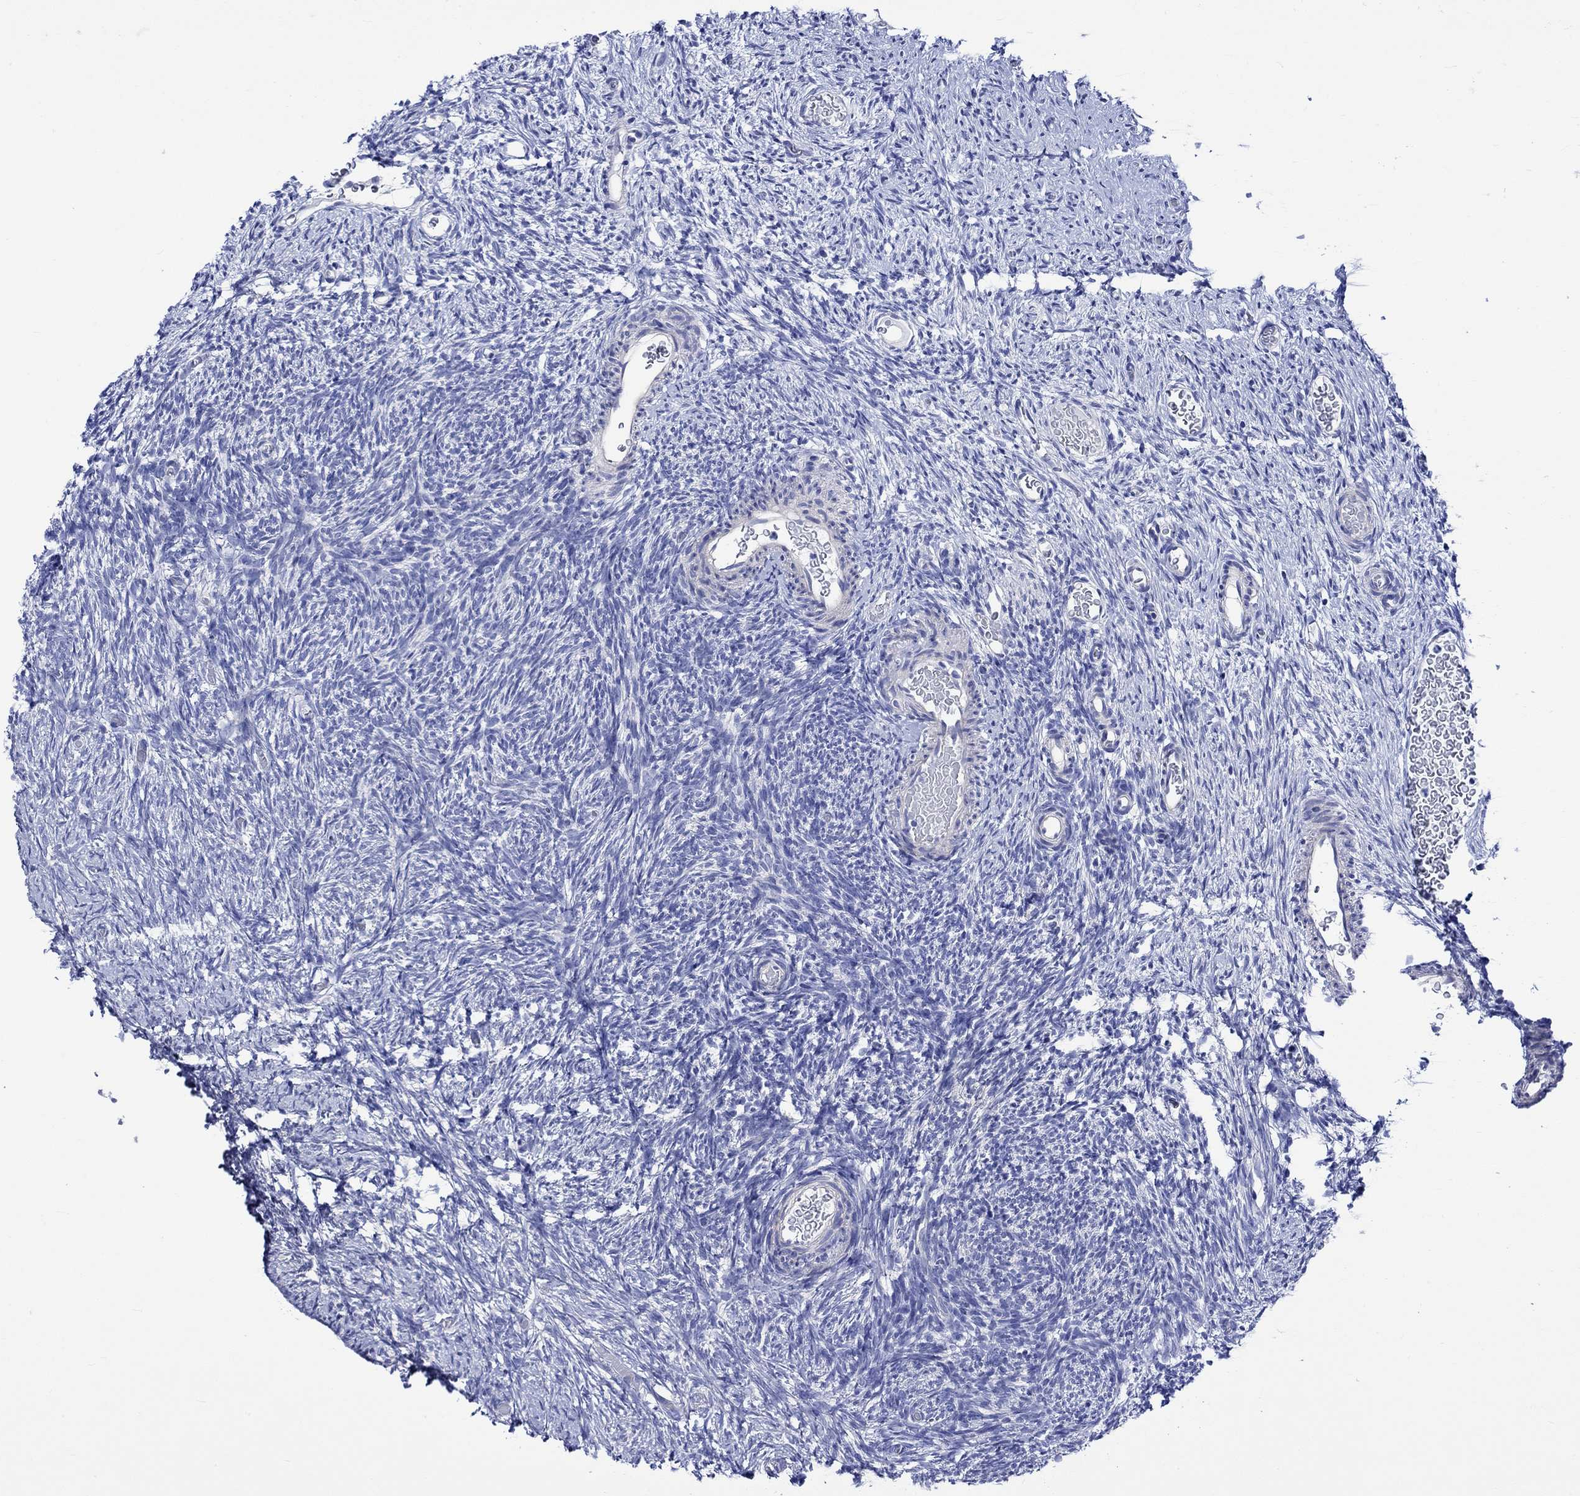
{"staining": {"intensity": "negative", "quantity": "none", "location": "none"}, "tissue": "ovary", "cell_type": "Ovarian stroma cells", "image_type": "normal", "snomed": [{"axis": "morphology", "description": "Normal tissue, NOS"}, {"axis": "topography", "description": "Ovary"}], "caption": "This is an immunohistochemistry histopathology image of unremarkable human ovary. There is no expression in ovarian stroma cells.", "gene": "HARBI1", "patient": {"sex": "female", "age": 39}}